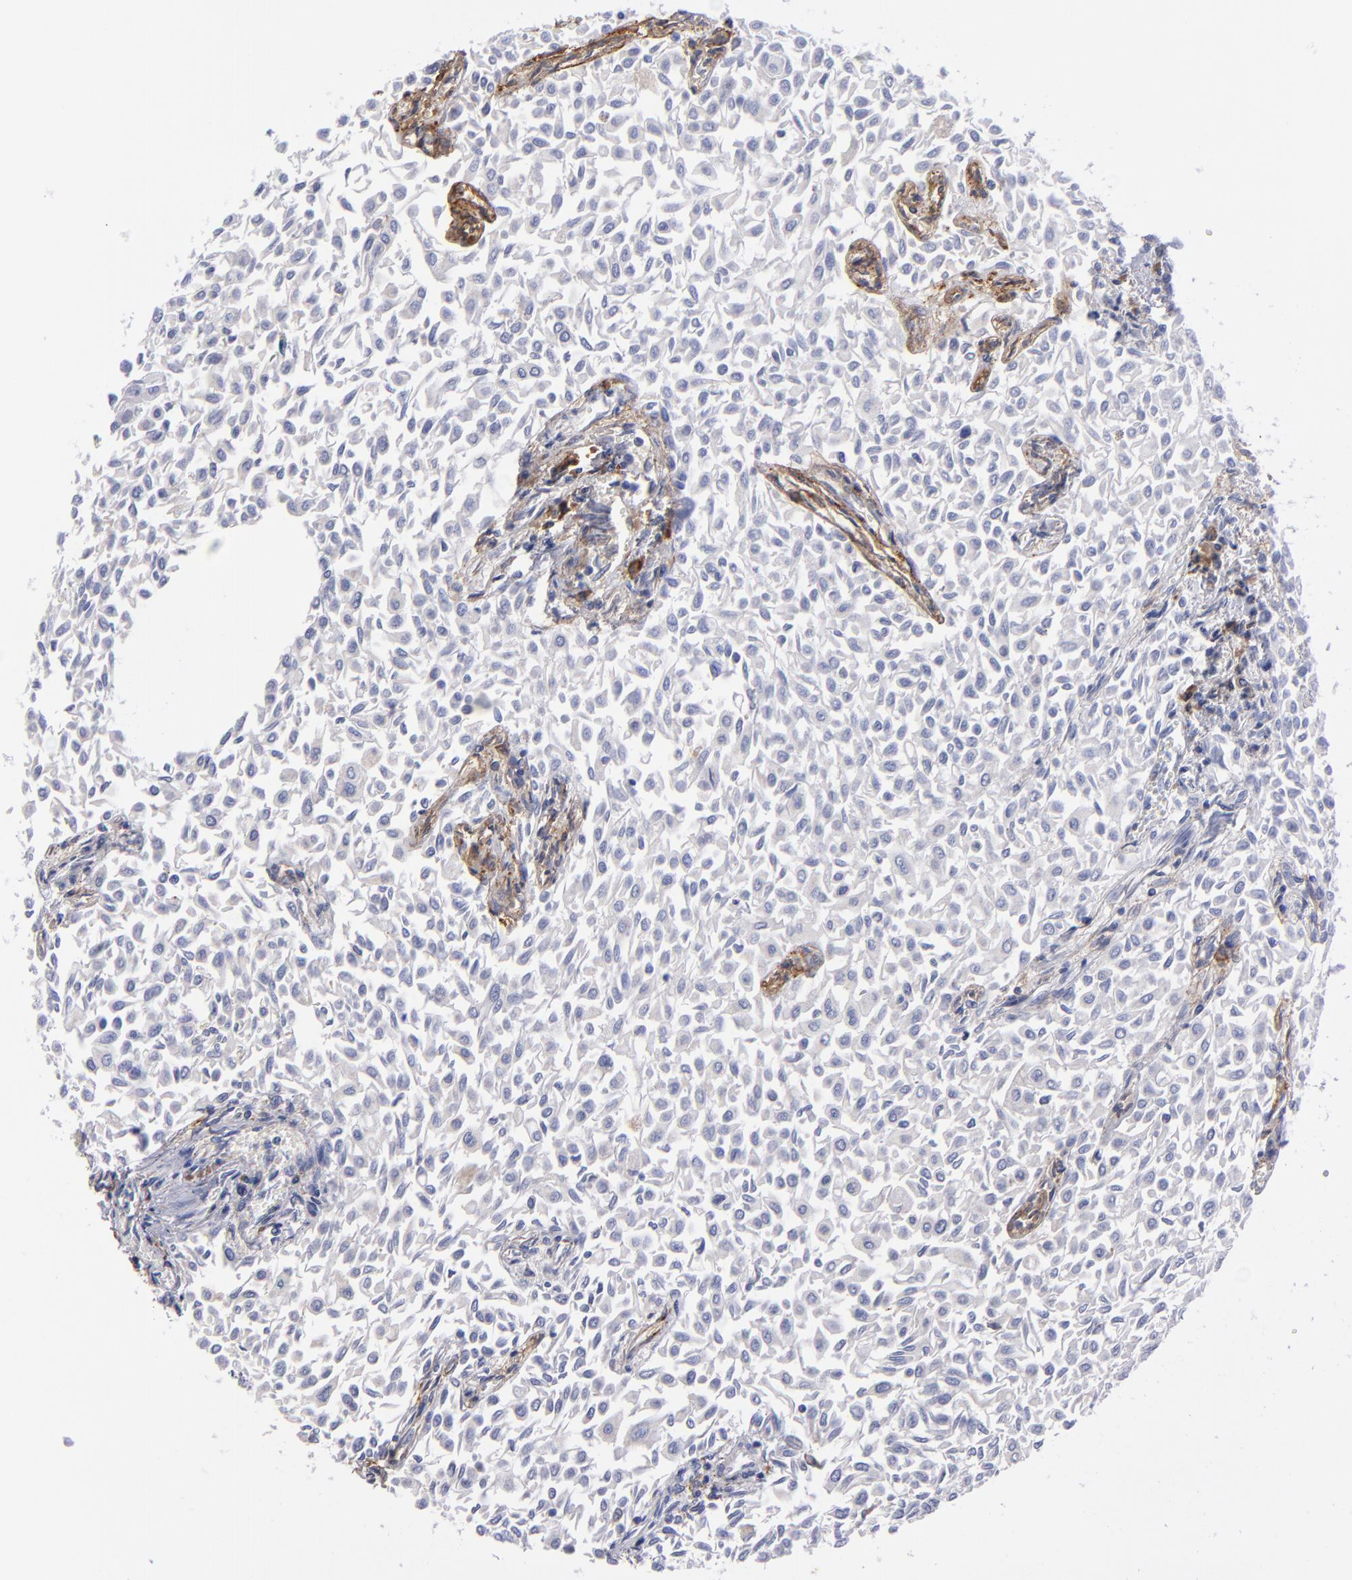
{"staining": {"intensity": "negative", "quantity": "none", "location": "none"}, "tissue": "urothelial cancer", "cell_type": "Tumor cells", "image_type": "cancer", "snomed": [{"axis": "morphology", "description": "Urothelial carcinoma, Low grade"}, {"axis": "topography", "description": "Urinary bladder"}], "caption": "Urothelial carcinoma (low-grade) was stained to show a protein in brown. There is no significant positivity in tumor cells. (Immunohistochemistry (ihc), brightfield microscopy, high magnification).", "gene": "MFGE8", "patient": {"sex": "male", "age": 64}}